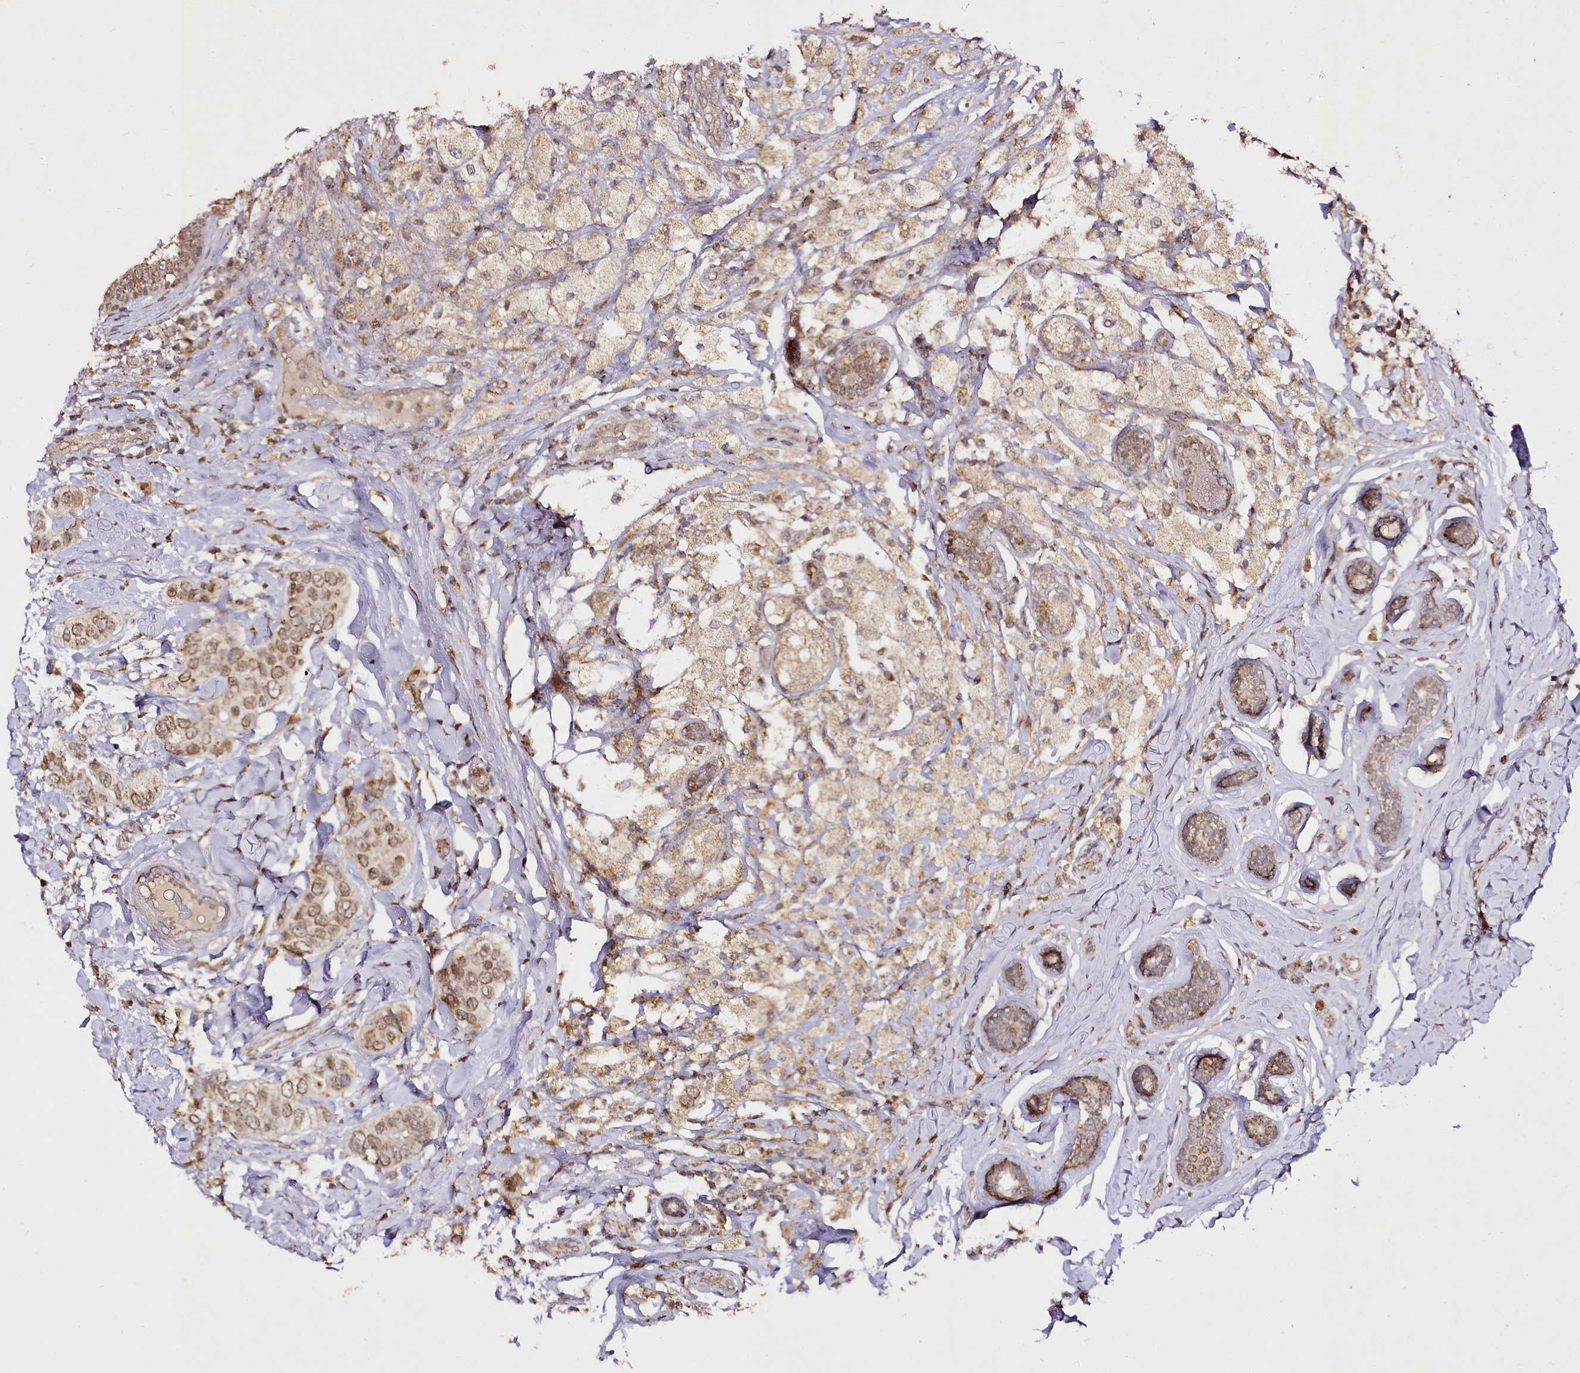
{"staining": {"intensity": "moderate", "quantity": ">75%", "location": "cytoplasmic/membranous,nuclear"}, "tissue": "breast cancer", "cell_type": "Tumor cells", "image_type": "cancer", "snomed": [{"axis": "morphology", "description": "Lobular carcinoma"}, {"axis": "topography", "description": "Breast"}], "caption": "Immunohistochemistry (IHC) staining of breast cancer (lobular carcinoma), which reveals medium levels of moderate cytoplasmic/membranous and nuclear staining in approximately >75% of tumor cells indicating moderate cytoplasmic/membranous and nuclear protein staining. The staining was performed using DAB (3,3'-diaminobenzidine) (brown) for protein detection and nuclei were counterstained in hematoxylin (blue).", "gene": "EDIL3", "patient": {"sex": "female", "age": 51}}